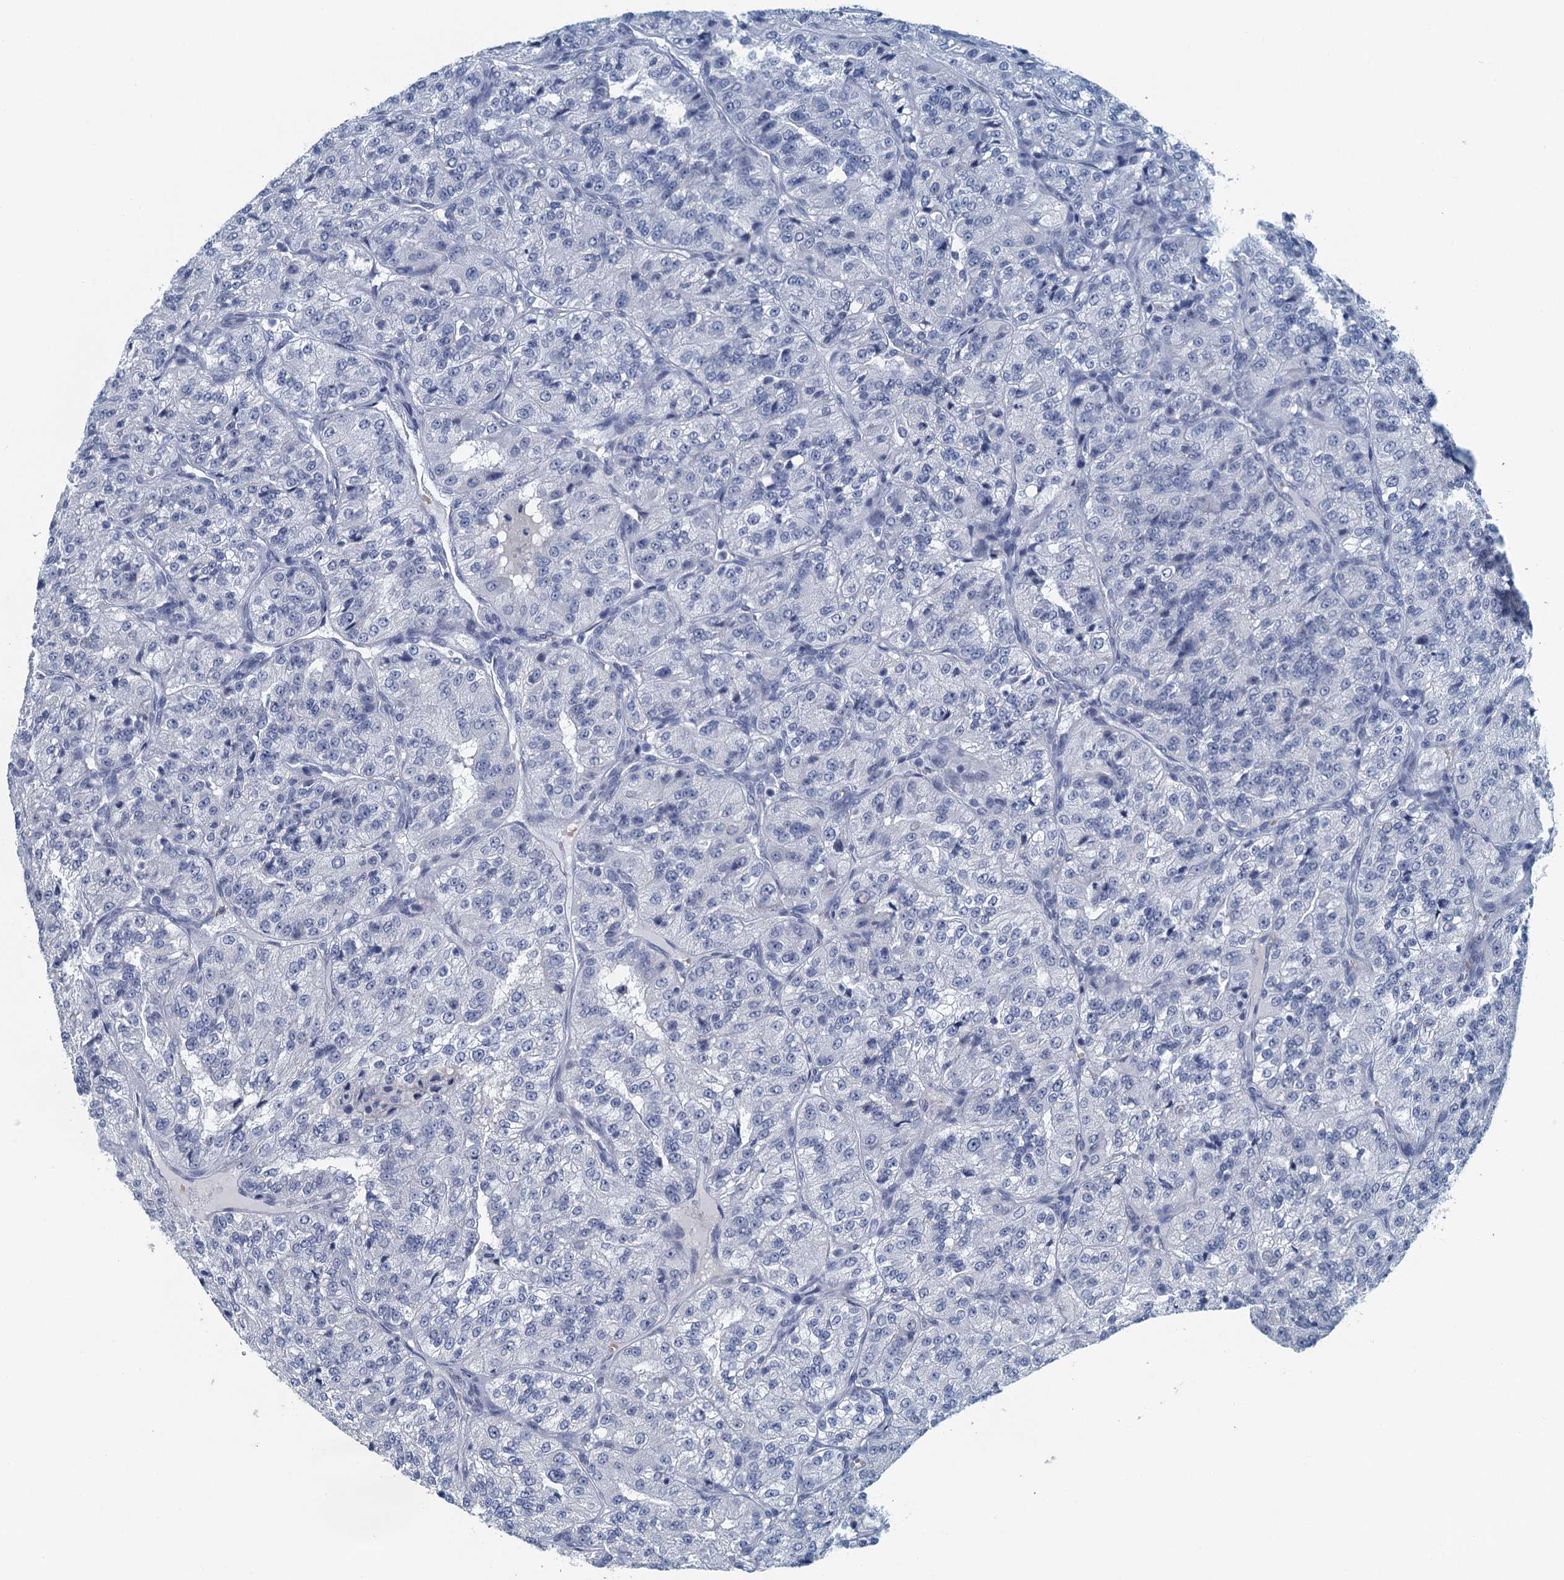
{"staining": {"intensity": "negative", "quantity": "none", "location": "none"}, "tissue": "renal cancer", "cell_type": "Tumor cells", "image_type": "cancer", "snomed": [{"axis": "morphology", "description": "Adenocarcinoma, NOS"}, {"axis": "topography", "description": "Kidney"}], "caption": "Renal cancer stained for a protein using immunohistochemistry (IHC) reveals no staining tumor cells.", "gene": "TTLL9", "patient": {"sex": "female", "age": 63}}